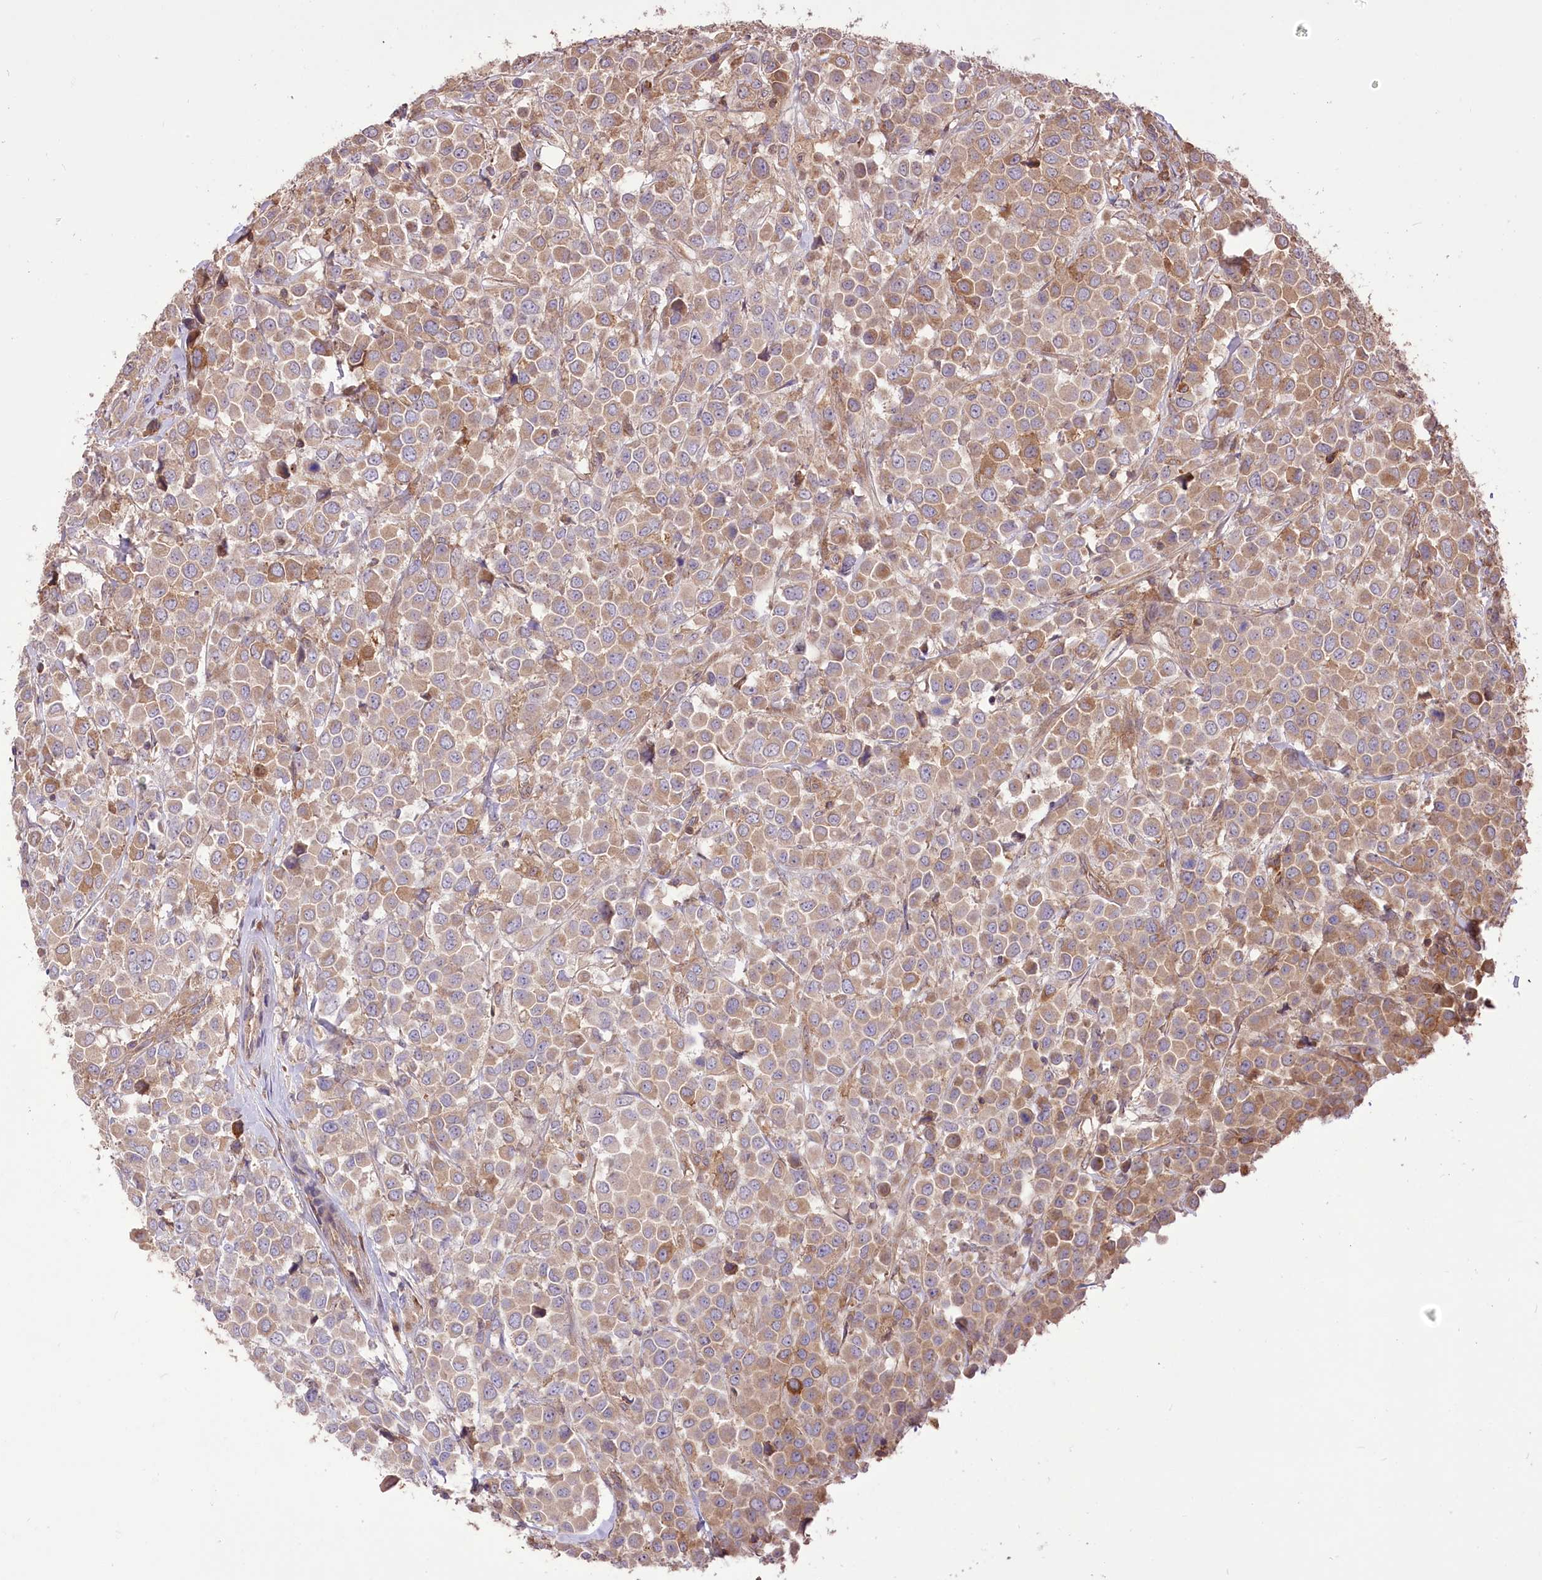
{"staining": {"intensity": "moderate", "quantity": "25%-75%", "location": "cytoplasmic/membranous"}, "tissue": "breast cancer", "cell_type": "Tumor cells", "image_type": "cancer", "snomed": [{"axis": "morphology", "description": "Duct carcinoma"}, {"axis": "topography", "description": "Breast"}], "caption": "About 25%-75% of tumor cells in human breast intraductal carcinoma reveal moderate cytoplasmic/membranous protein positivity as visualized by brown immunohistochemical staining.", "gene": "XYLB", "patient": {"sex": "female", "age": 61}}